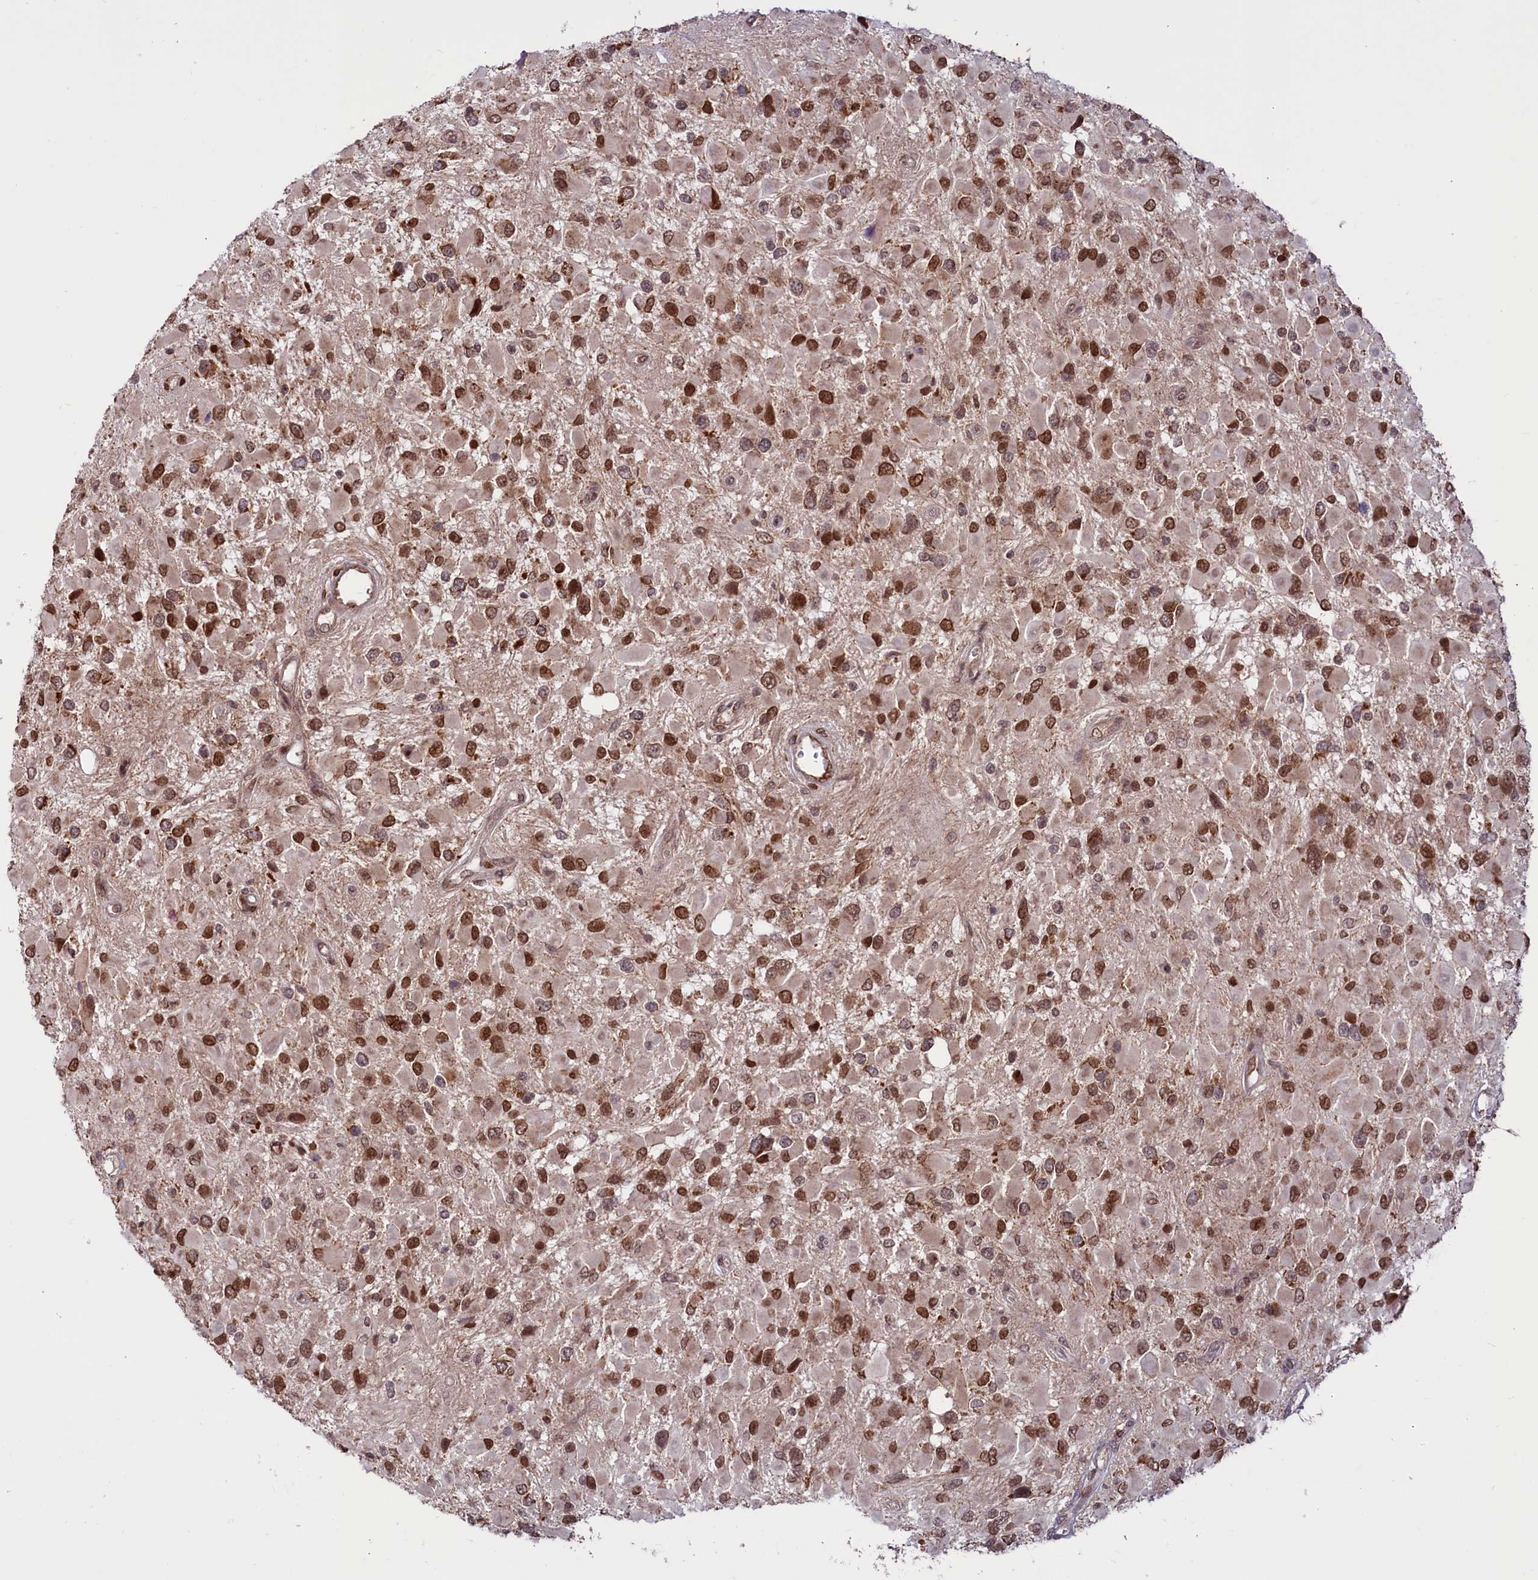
{"staining": {"intensity": "strong", "quantity": "25%-75%", "location": "nuclear"}, "tissue": "glioma", "cell_type": "Tumor cells", "image_type": "cancer", "snomed": [{"axis": "morphology", "description": "Glioma, malignant, High grade"}, {"axis": "topography", "description": "Brain"}], "caption": "Immunohistochemistry of human glioma demonstrates high levels of strong nuclear positivity in about 25%-75% of tumor cells.", "gene": "PHC3", "patient": {"sex": "male", "age": 53}}